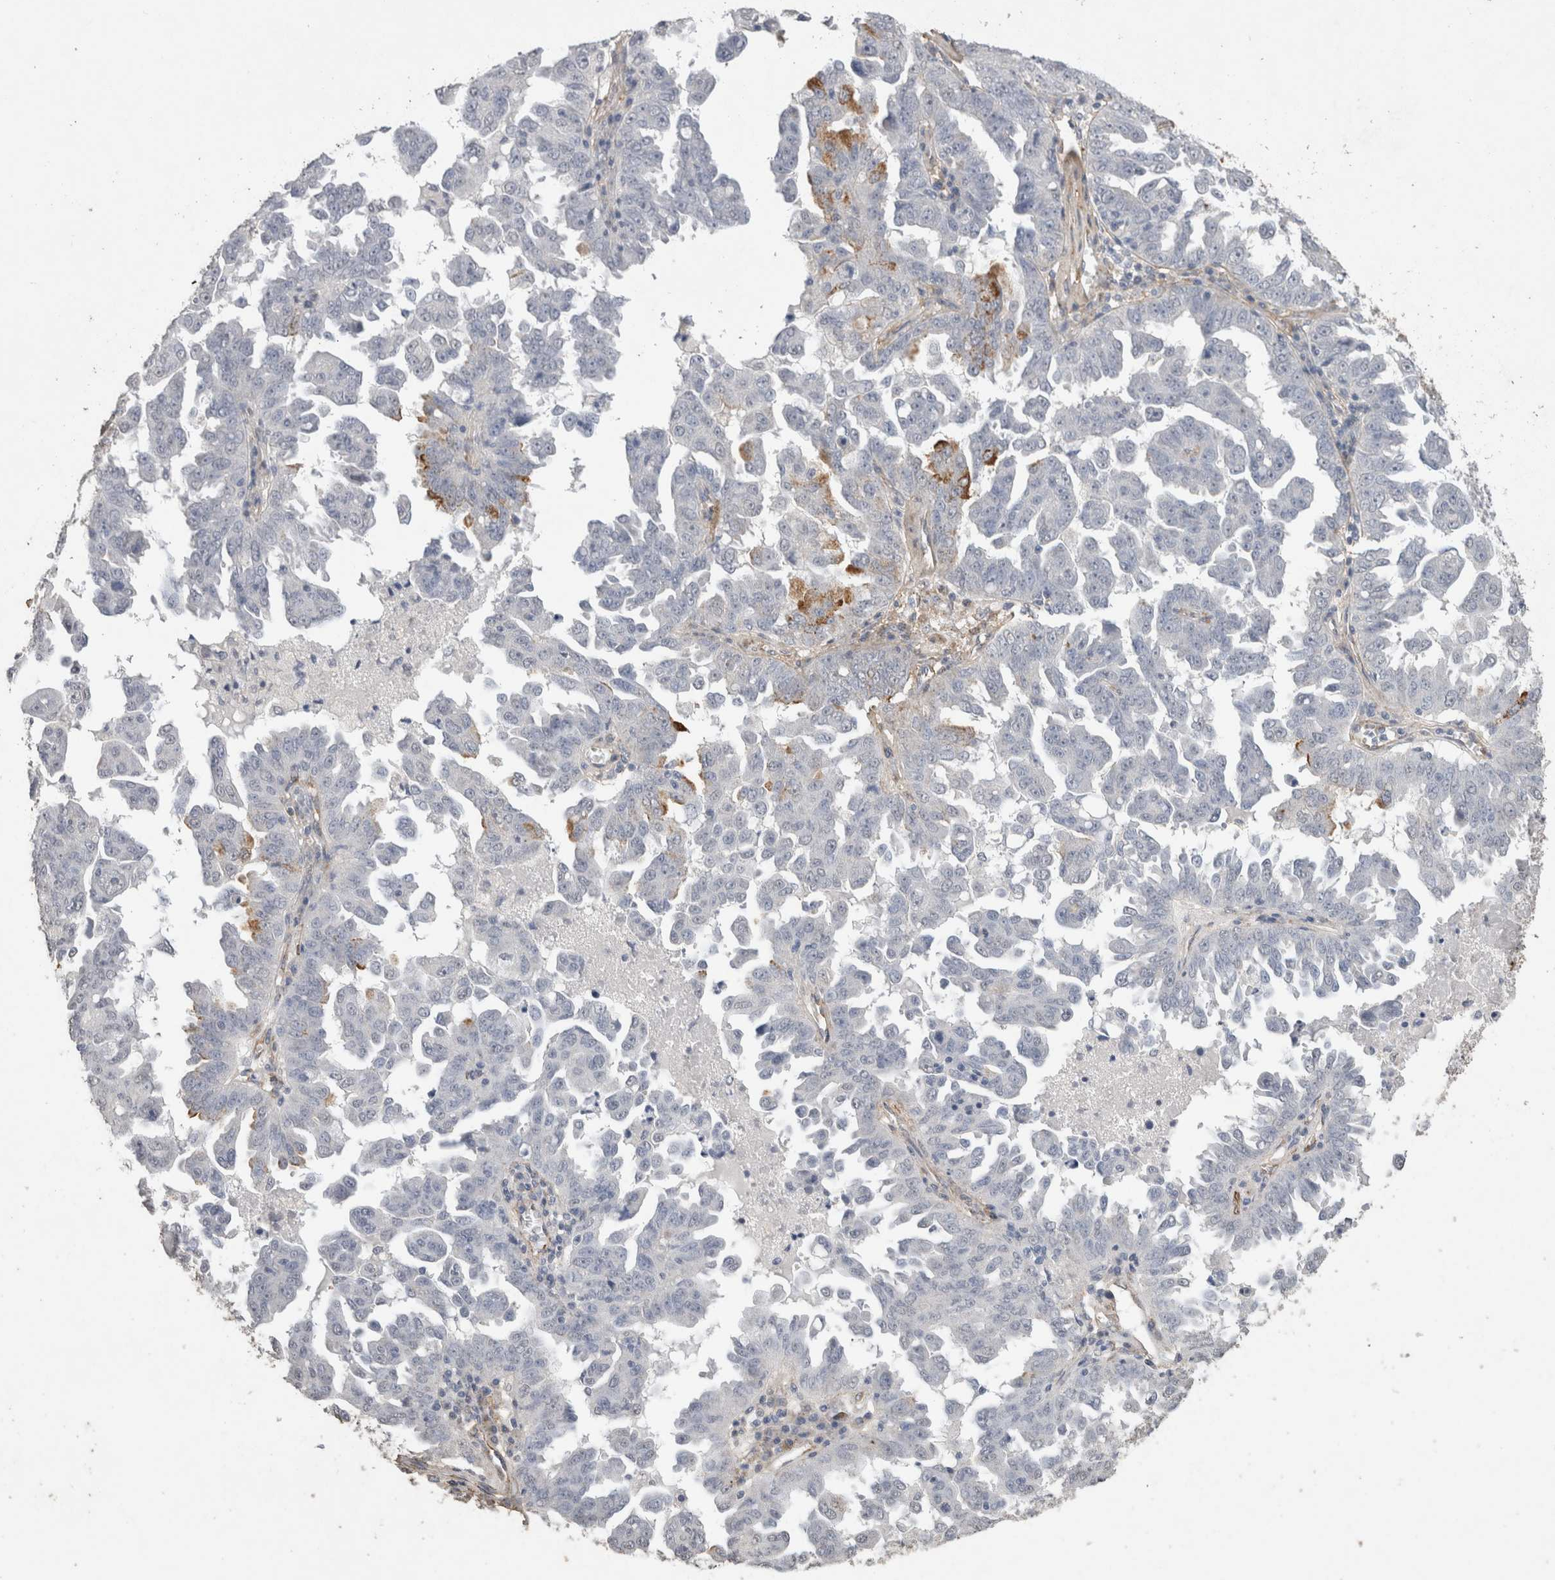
{"staining": {"intensity": "negative", "quantity": "none", "location": "none"}, "tissue": "ovarian cancer", "cell_type": "Tumor cells", "image_type": "cancer", "snomed": [{"axis": "morphology", "description": "Carcinoma, endometroid"}, {"axis": "topography", "description": "Ovary"}], "caption": "Immunohistochemistry of human ovarian cancer (endometroid carcinoma) exhibits no staining in tumor cells.", "gene": "C1QTNF5", "patient": {"sex": "female", "age": 62}}